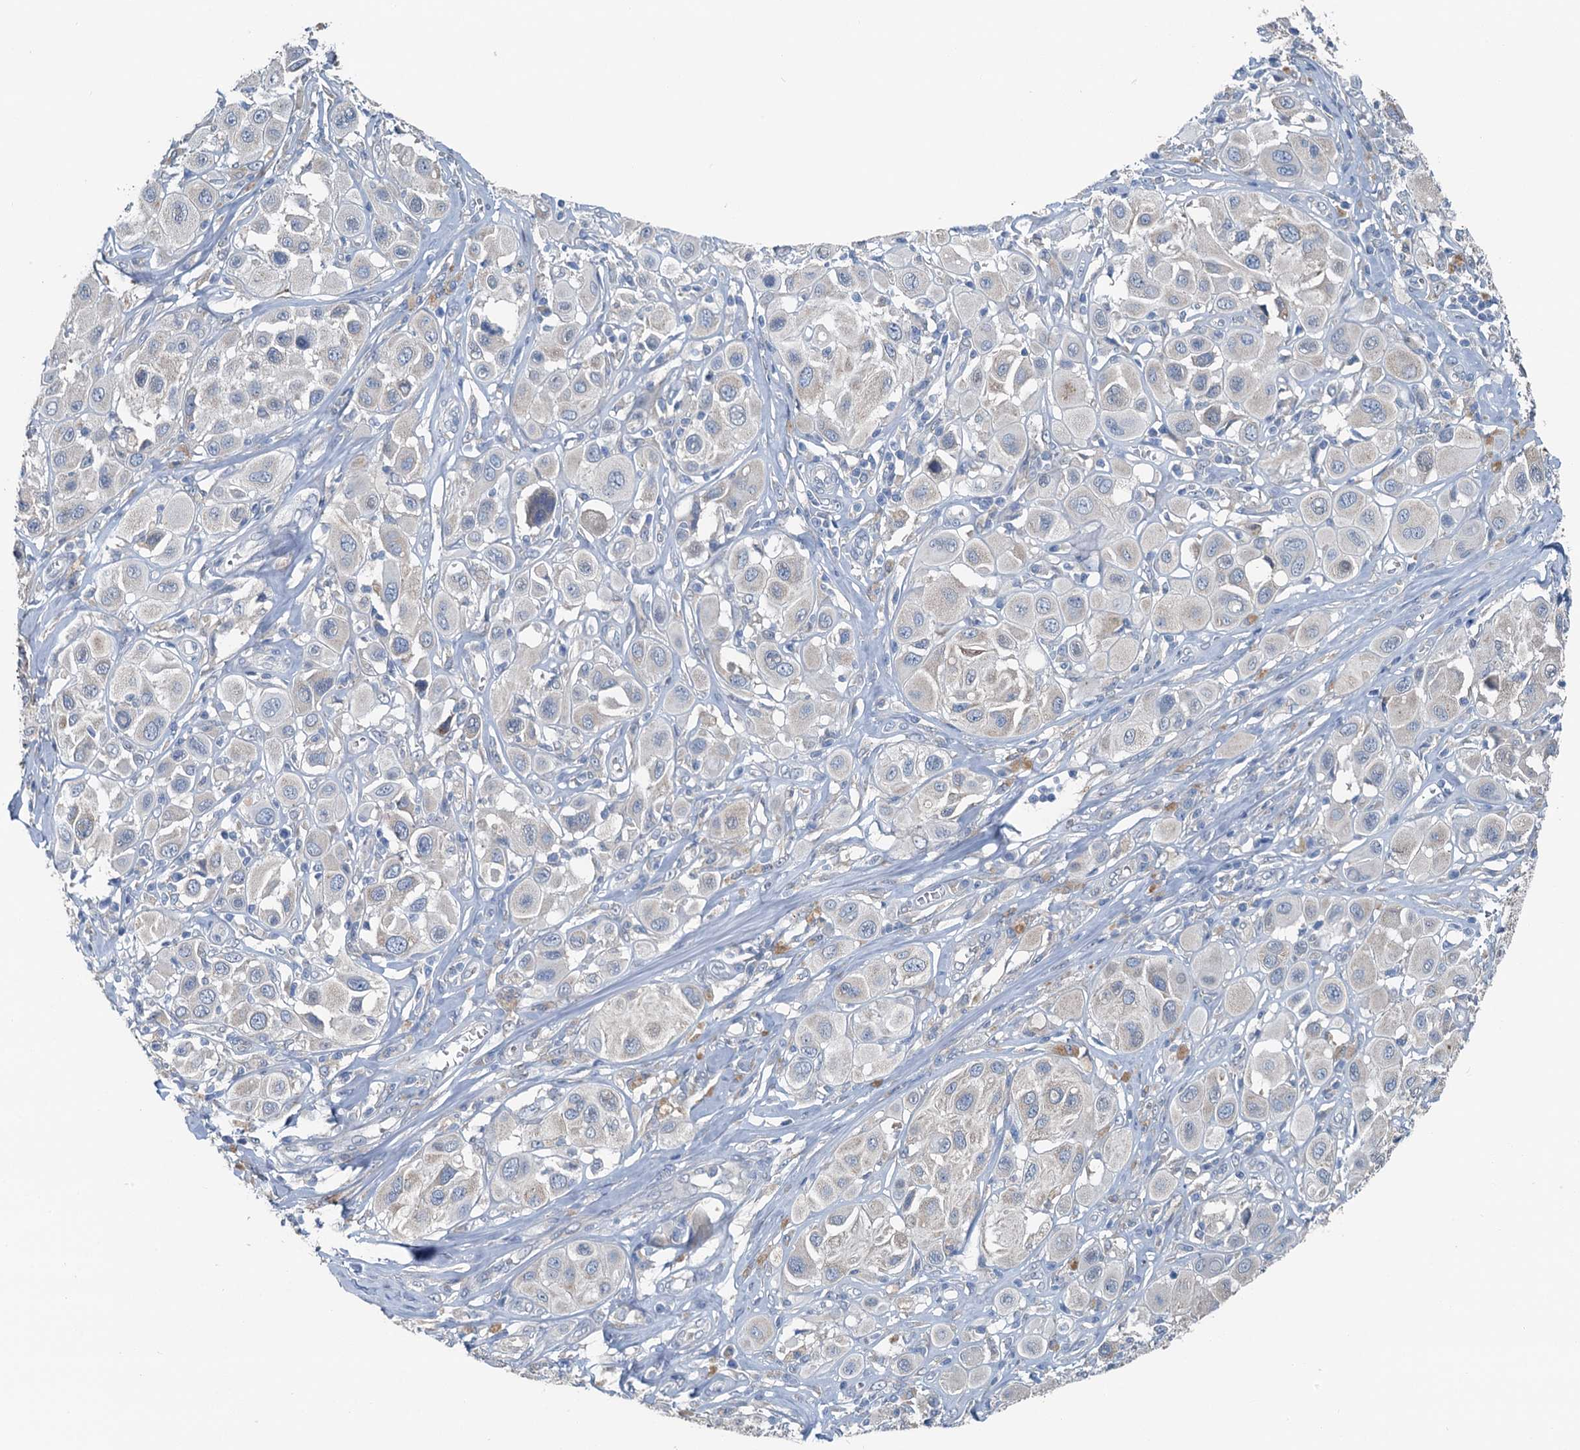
{"staining": {"intensity": "negative", "quantity": "none", "location": "none"}, "tissue": "melanoma", "cell_type": "Tumor cells", "image_type": "cancer", "snomed": [{"axis": "morphology", "description": "Malignant melanoma, Metastatic site"}, {"axis": "topography", "description": "Skin"}], "caption": "Photomicrograph shows no significant protein staining in tumor cells of malignant melanoma (metastatic site).", "gene": "C6orf120", "patient": {"sex": "male", "age": 41}}